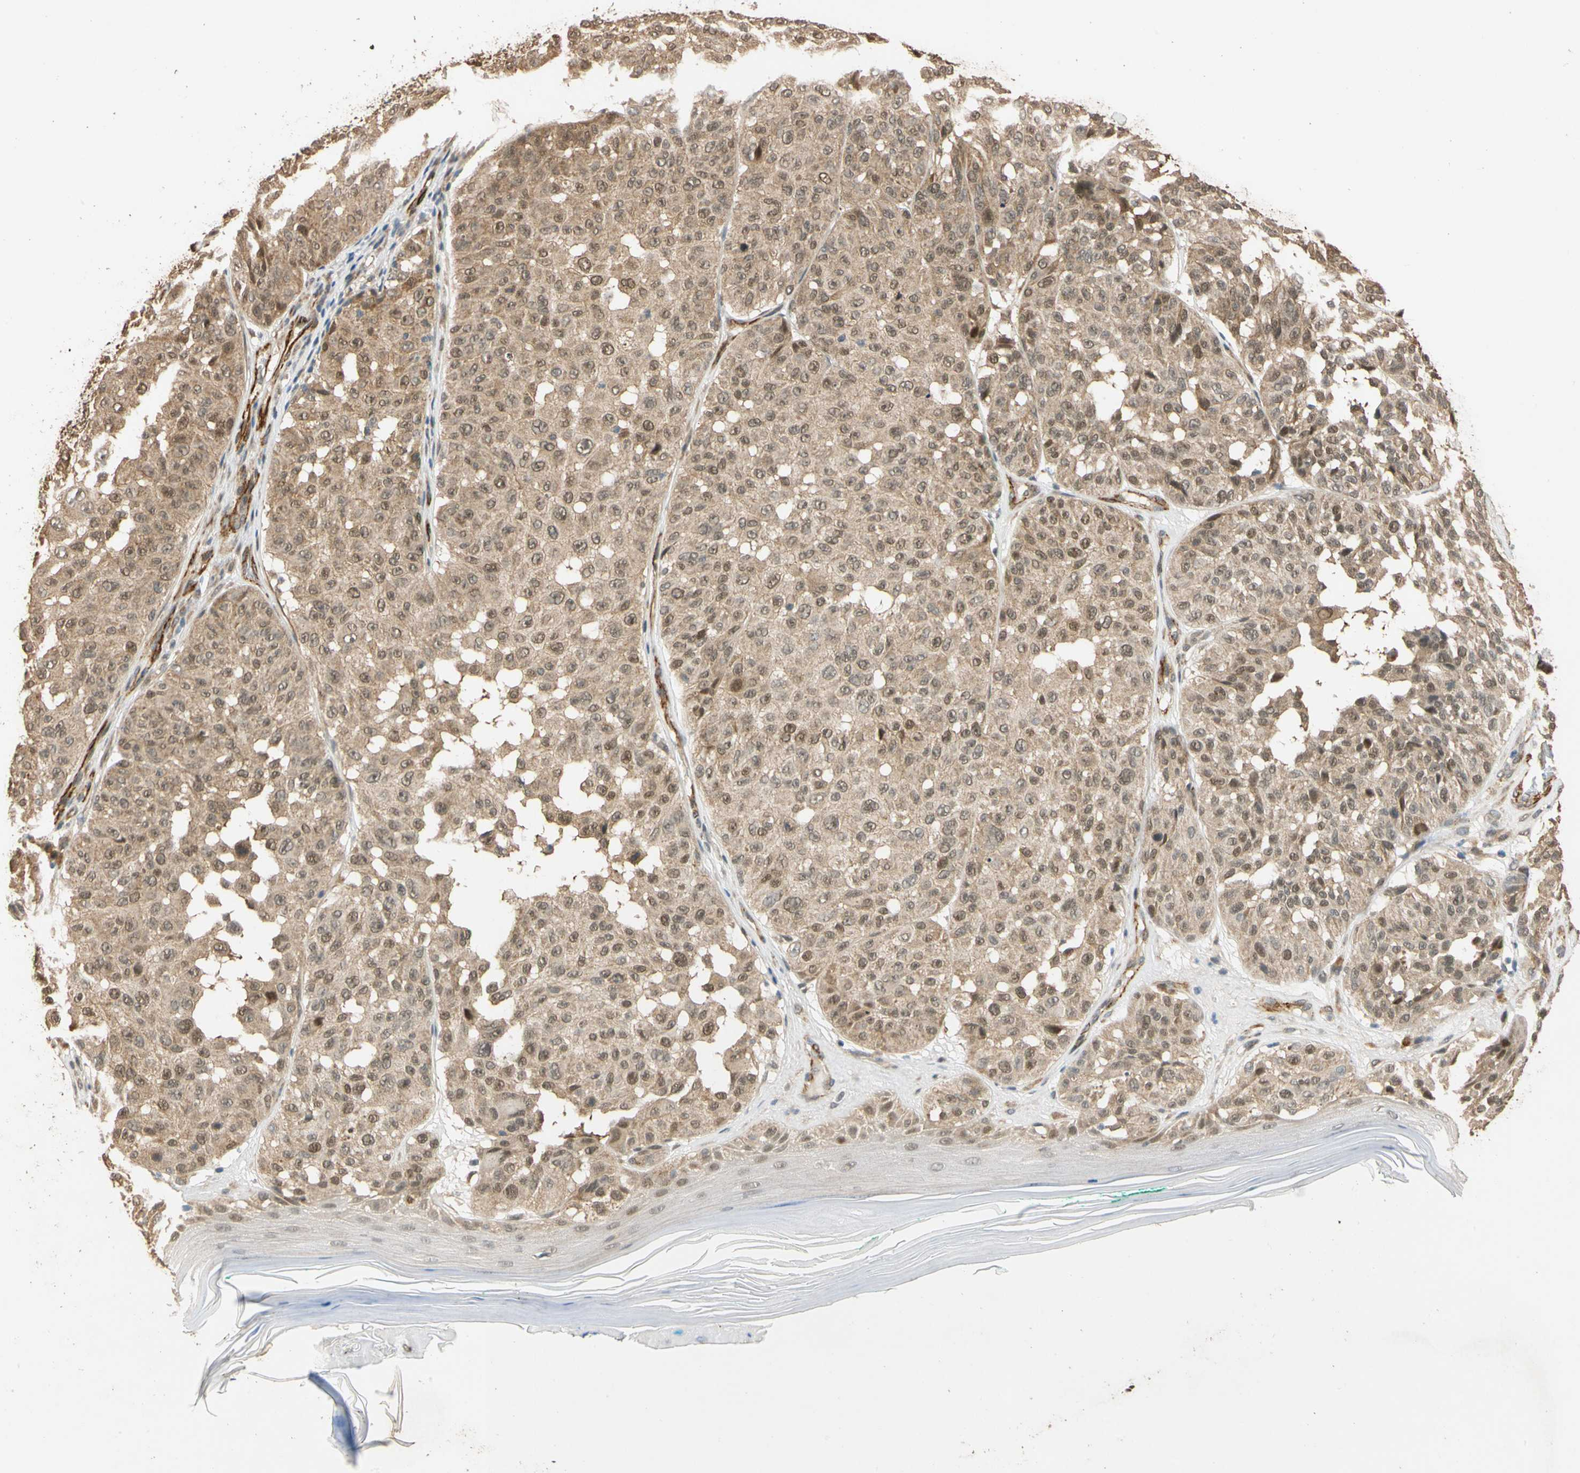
{"staining": {"intensity": "moderate", "quantity": "25%-75%", "location": "cytoplasmic/membranous,nuclear"}, "tissue": "melanoma", "cell_type": "Tumor cells", "image_type": "cancer", "snomed": [{"axis": "morphology", "description": "Malignant melanoma, NOS"}, {"axis": "topography", "description": "Skin"}], "caption": "DAB (3,3'-diaminobenzidine) immunohistochemical staining of malignant melanoma exhibits moderate cytoplasmic/membranous and nuclear protein expression in about 25%-75% of tumor cells. The protein of interest is shown in brown color, while the nuclei are stained blue.", "gene": "QSER1", "patient": {"sex": "female", "age": 46}}